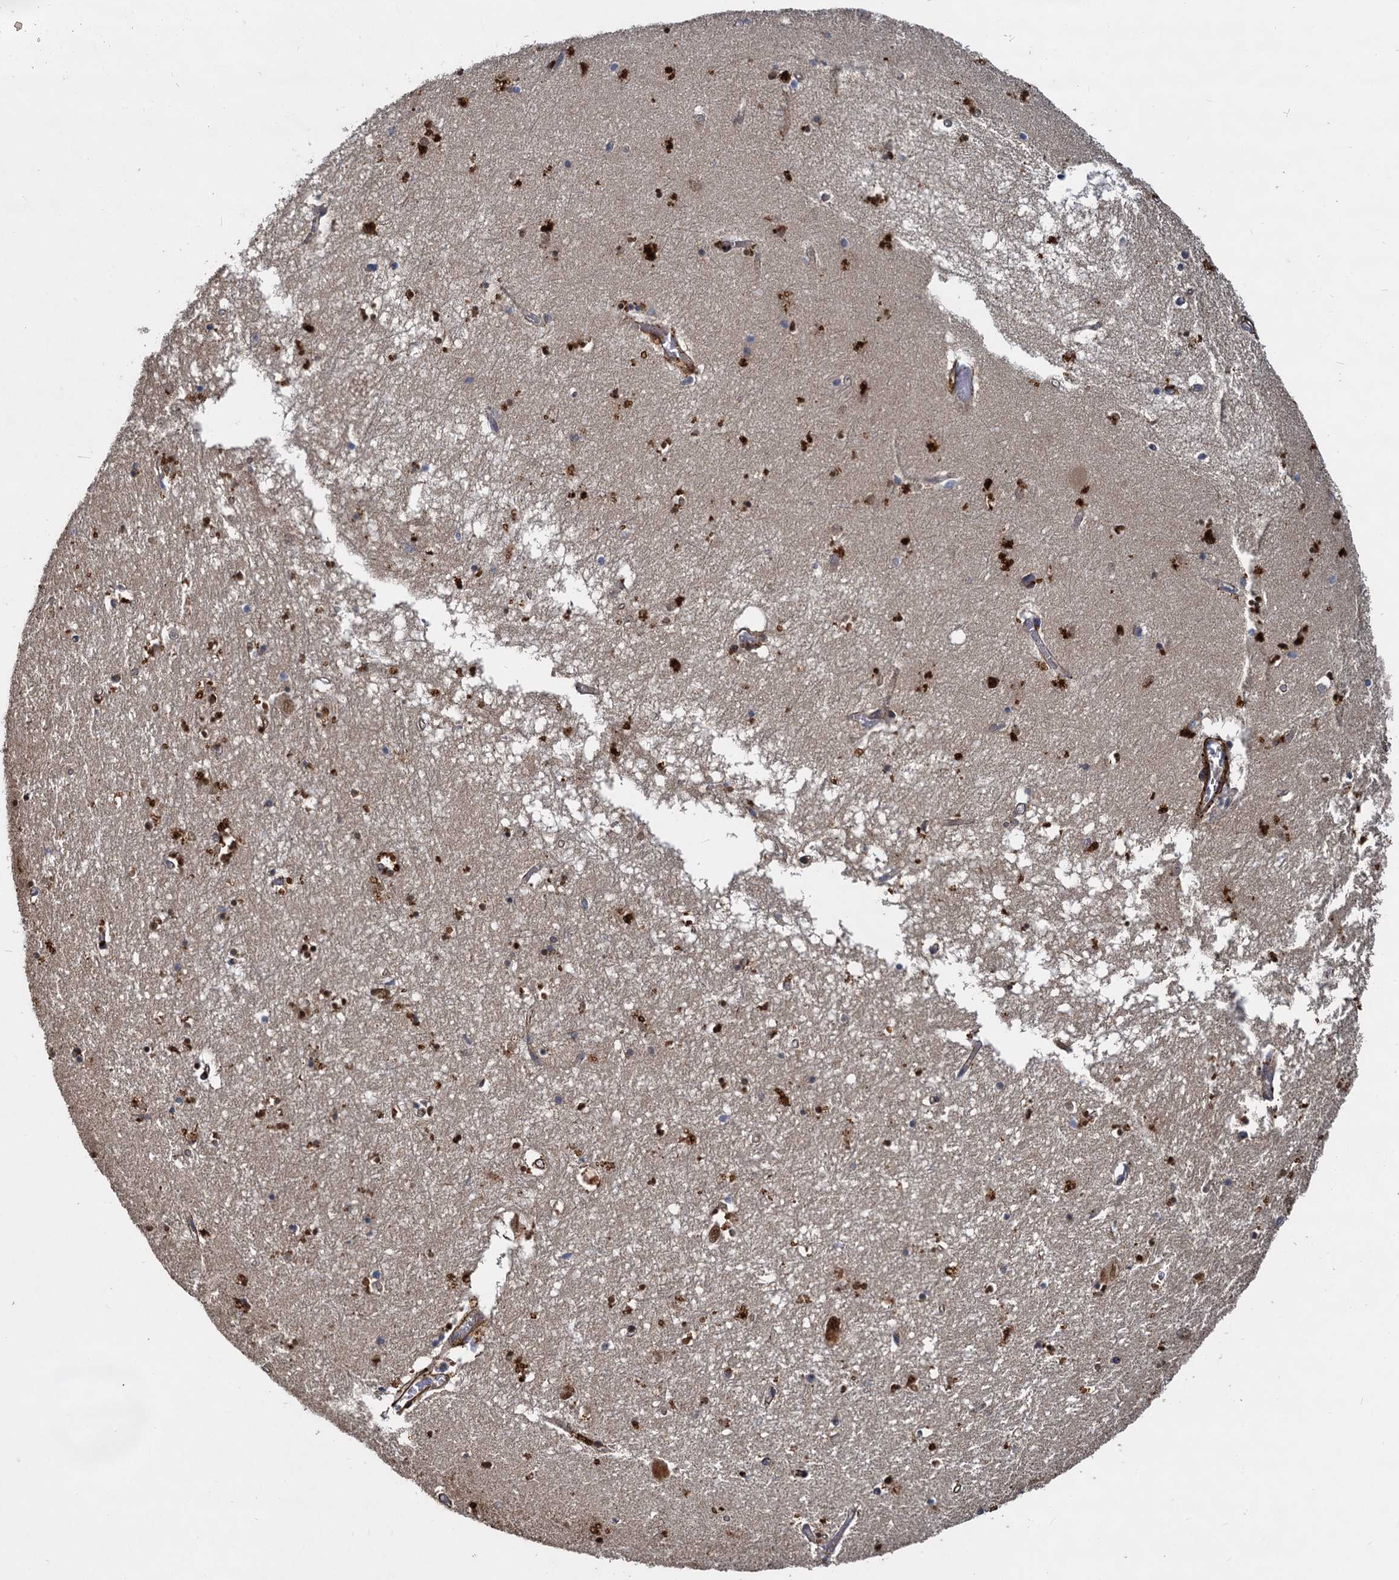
{"staining": {"intensity": "strong", "quantity": "25%-75%", "location": "cytoplasmic/membranous,nuclear"}, "tissue": "hippocampus", "cell_type": "Glial cells", "image_type": "normal", "snomed": [{"axis": "morphology", "description": "Normal tissue, NOS"}, {"axis": "topography", "description": "Hippocampus"}], "caption": "High-magnification brightfield microscopy of unremarkable hippocampus stained with DAB (3,3'-diaminobenzidine) (brown) and counterstained with hematoxylin (blue). glial cells exhibit strong cytoplasmic/membranous,nuclear positivity is present in about25%-75% of cells.", "gene": "TRIM23", "patient": {"sex": "male", "age": 70}}